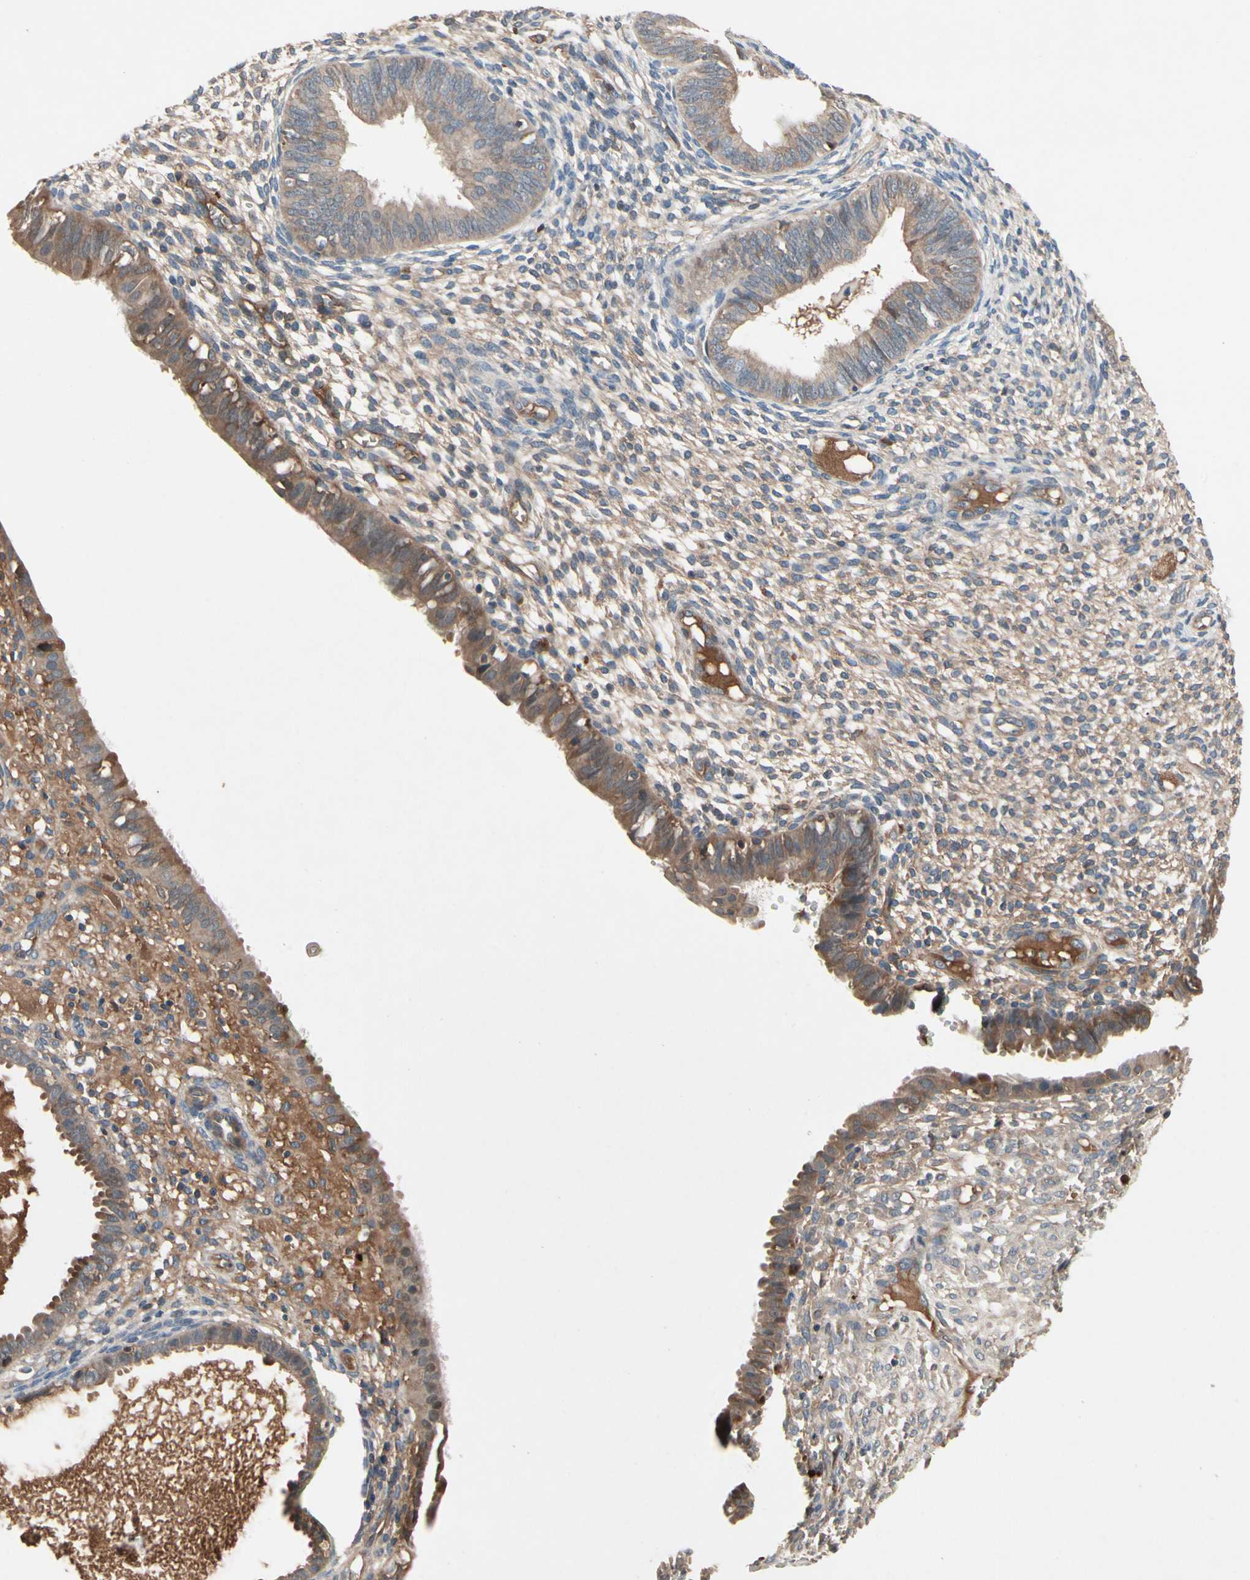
{"staining": {"intensity": "weak", "quantity": "25%-75%", "location": "cytoplasmic/membranous"}, "tissue": "endometrium", "cell_type": "Cells in endometrial stroma", "image_type": "normal", "snomed": [{"axis": "morphology", "description": "Normal tissue, NOS"}, {"axis": "topography", "description": "Endometrium"}], "caption": "Cells in endometrial stroma demonstrate weak cytoplasmic/membranous staining in about 25%-75% of cells in unremarkable endometrium.", "gene": "IL1RL1", "patient": {"sex": "female", "age": 61}}